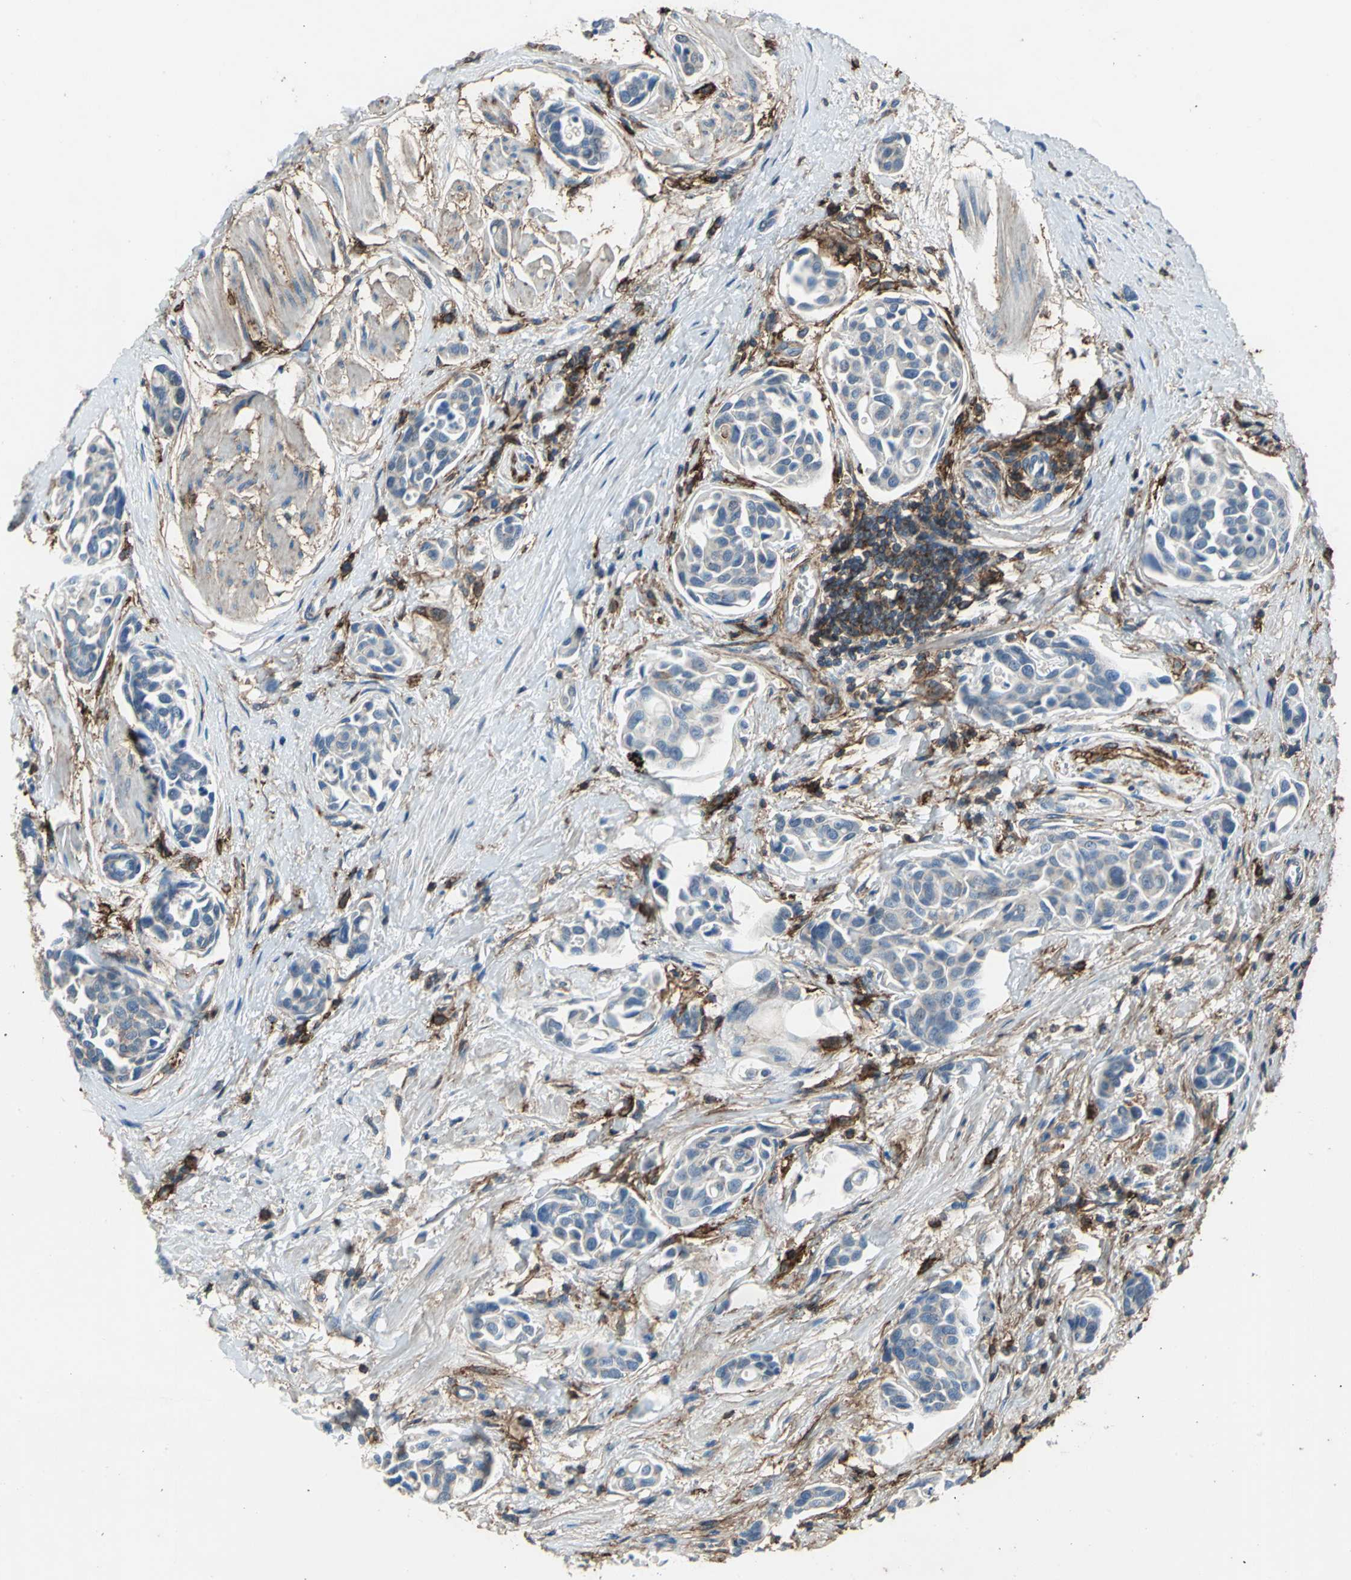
{"staining": {"intensity": "weak", "quantity": "<25%", "location": "cytoplasmic/membranous"}, "tissue": "urothelial cancer", "cell_type": "Tumor cells", "image_type": "cancer", "snomed": [{"axis": "morphology", "description": "Urothelial carcinoma, High grade"}, {"axis": "topography", "description": "Urinary bladder"}], "caption": "The histopathology image shows no staining of tumor cells in urothelial cancer.", "gene": "CD44", "patient": {"sex": "male", "age": 78}}